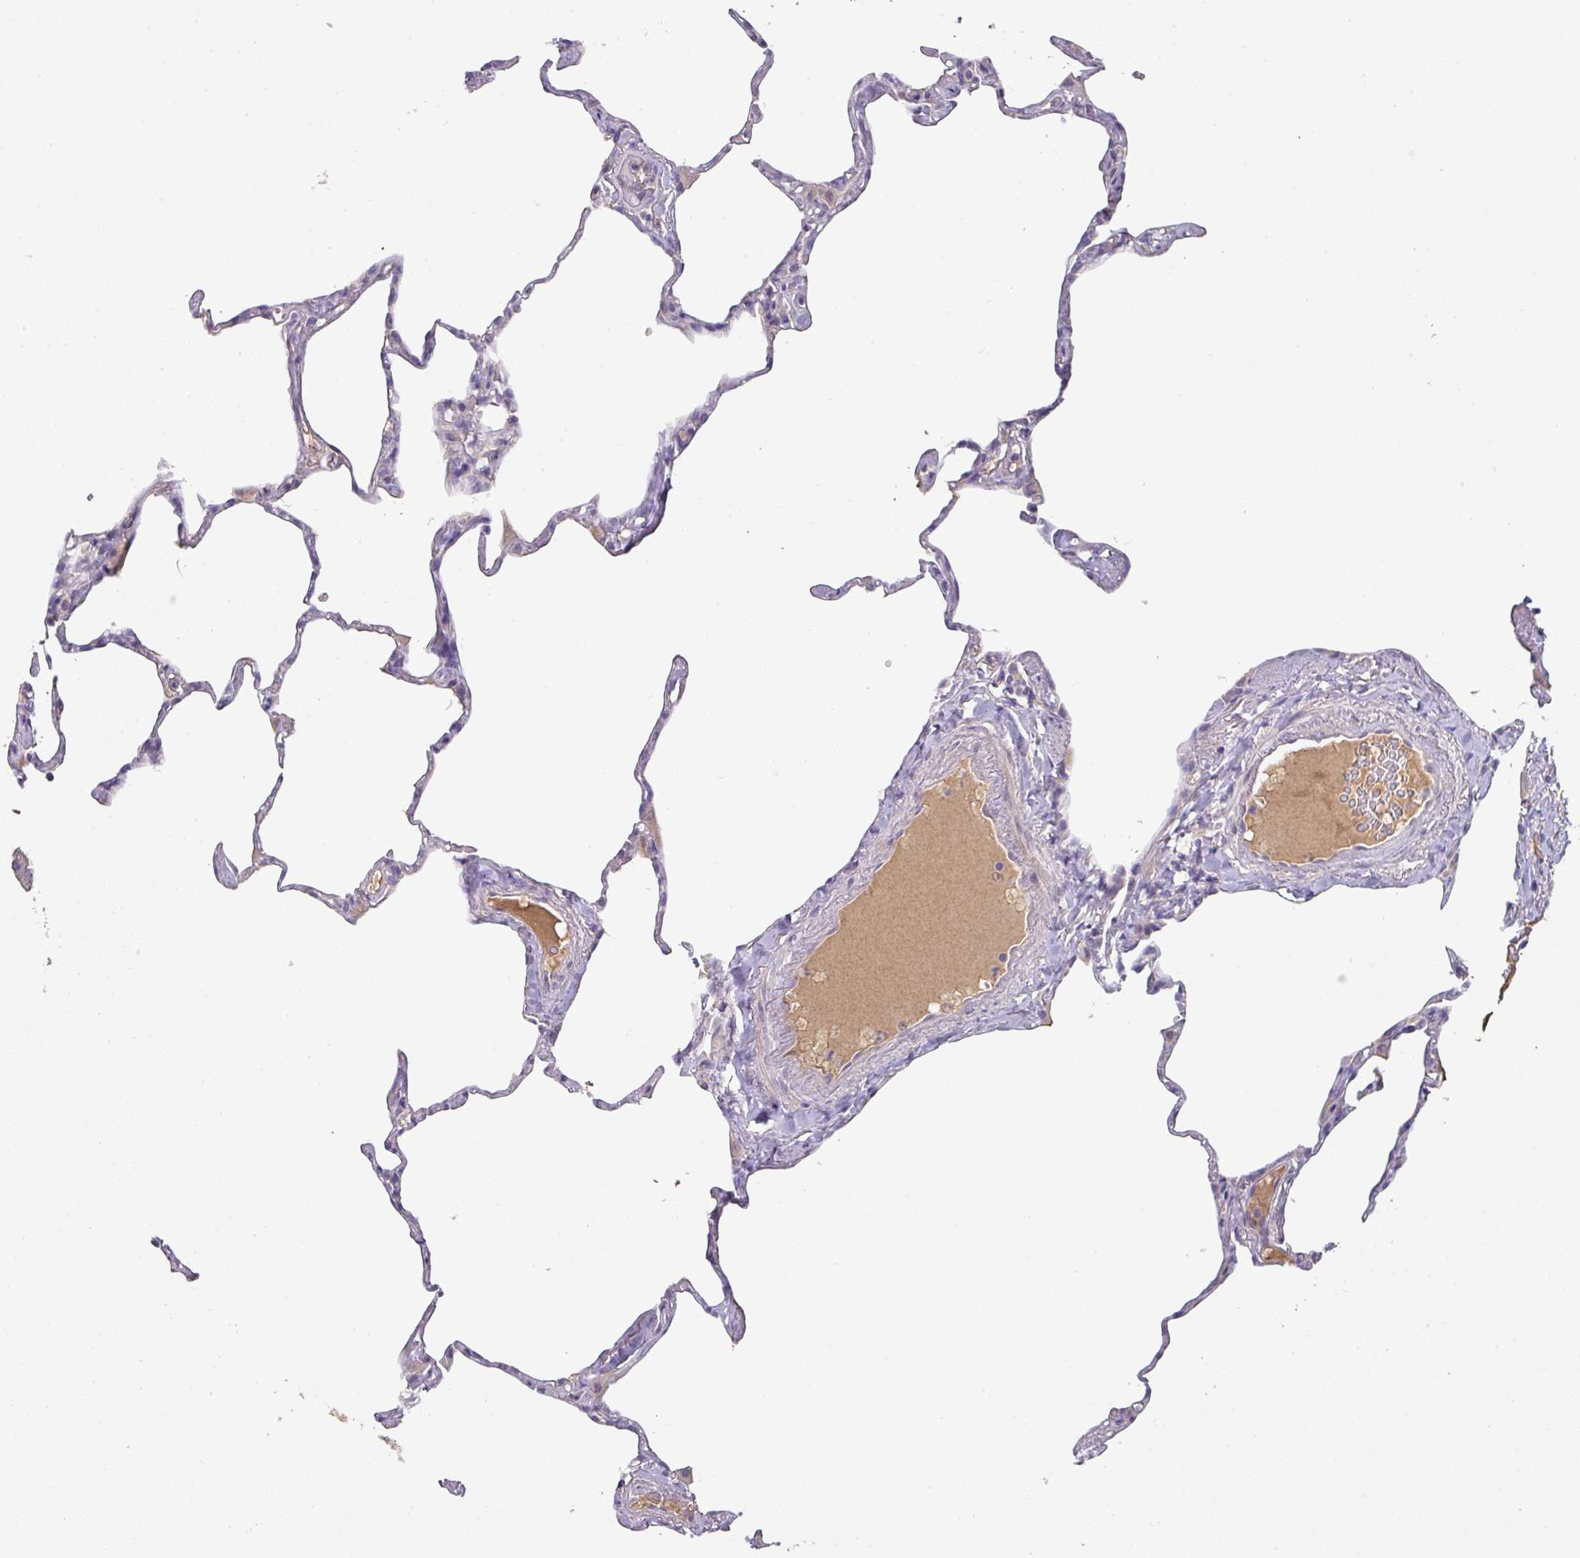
{"staining": {"intensity": "negative", "quantity": "none", "location": "none"}, "tissue": "lung", "cell_type": "Alveolar cells", "image_type": "normal", "snomed": [{"axis": "morphology", "description": "Normal tissue, NOS"}, {"axis": "topography", "description": "Lung"}], "caption": "A micrograph of lung stained for a protein demonstrates no brown staining in alveolar cells.", "gene": "ZNF266", "patient": {"sex": "male", "age": 65}}